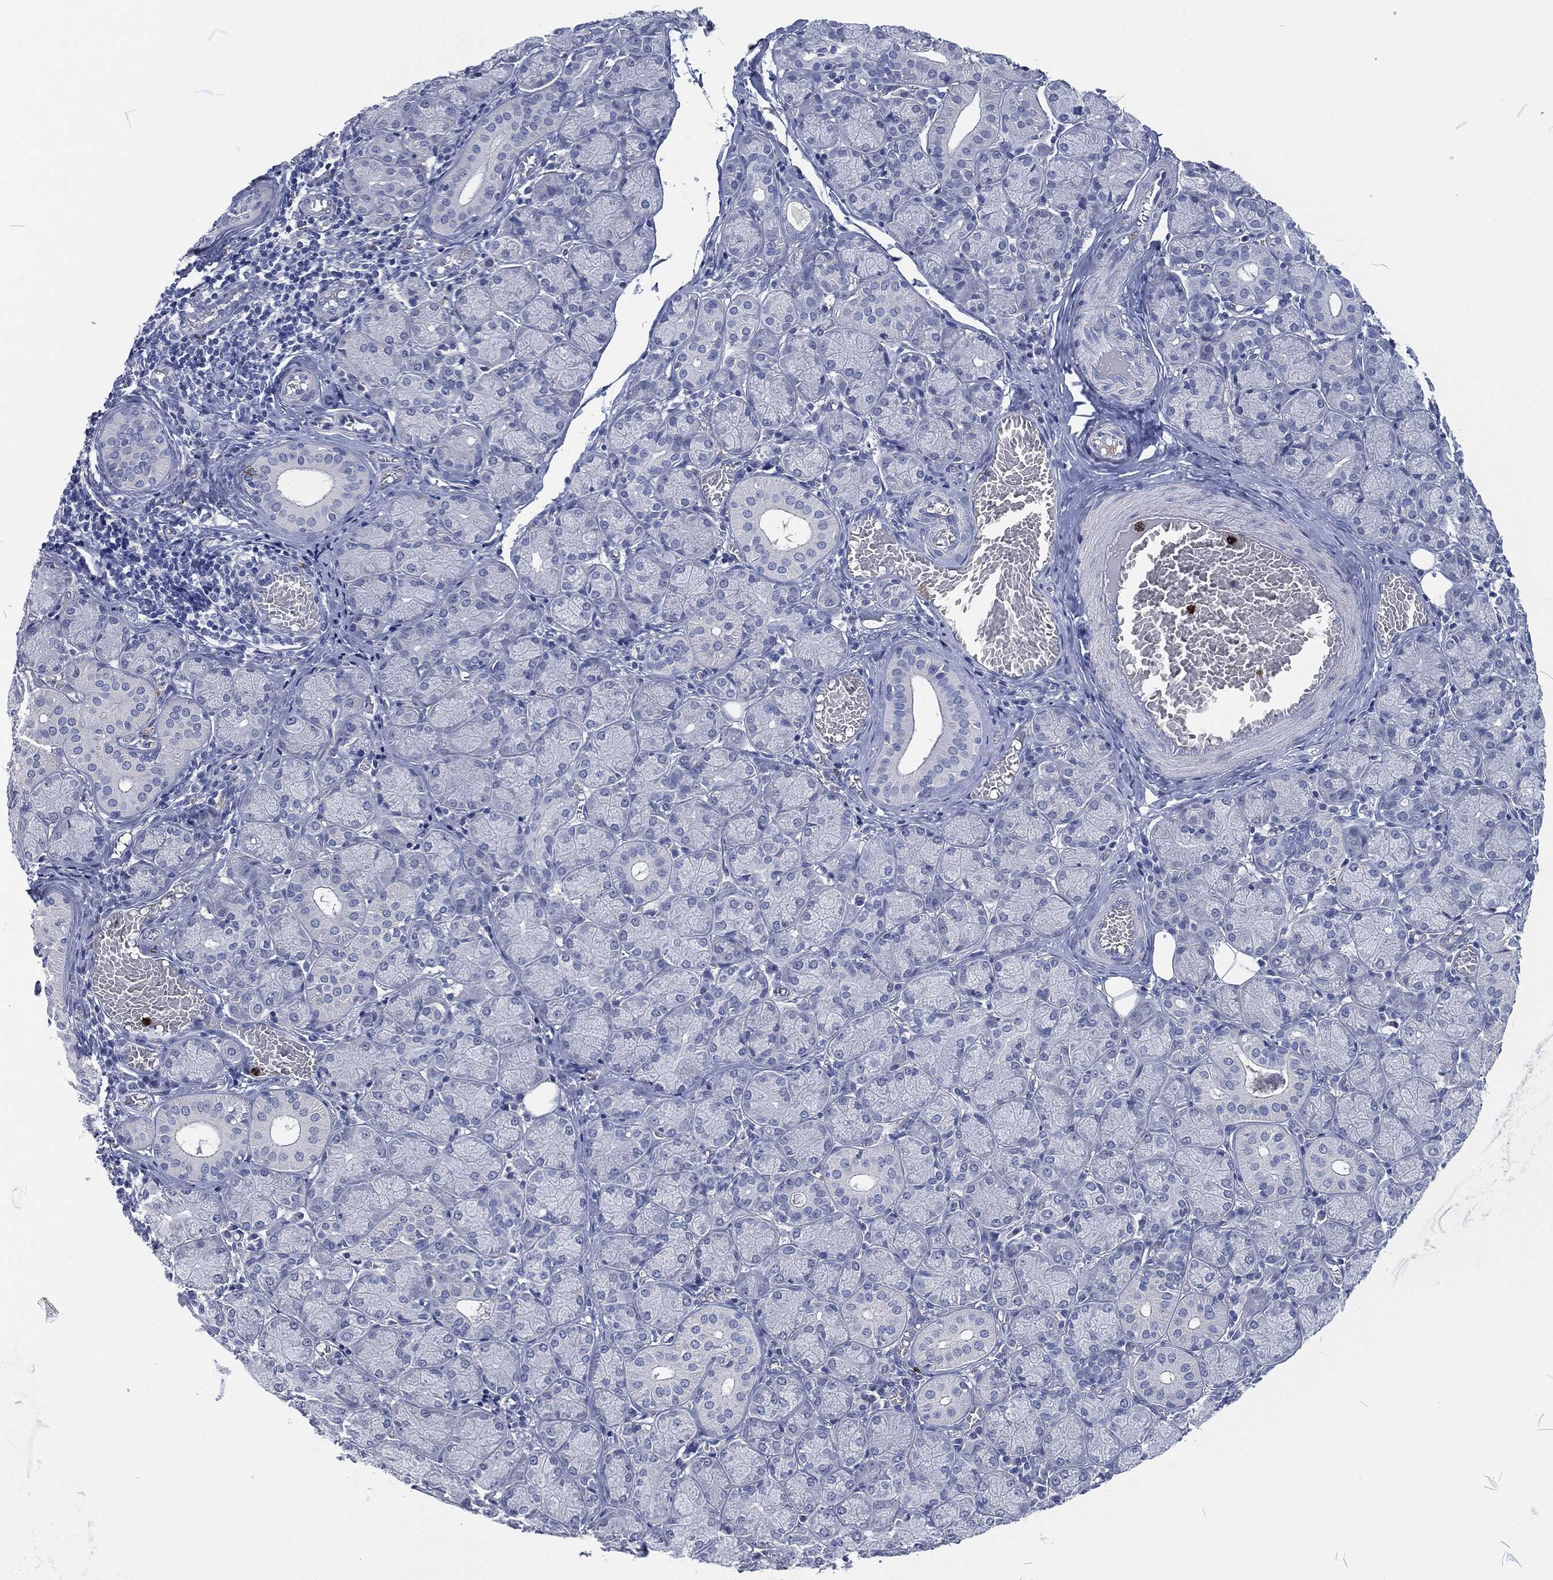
{"staining": {"intensity": "negative", "quantity": "none", "location": "none"}, "tissue": "salivary gland", "cell_type": "Glandular cells", "image_type": "normal", "snomed": [{"axis": "morphology", "description": "Normal tissue, NOS"}, {"axis": "topography", "description": "Salivary gland"}, {"axis": "topography", "description": "Peripheral nerve tissue"}], "caption": "The photomicrograph shows no staining of glandular cells in normal salivary gland.", "gene": "MPO", "patient": {"sex": "female", "age": 24}}